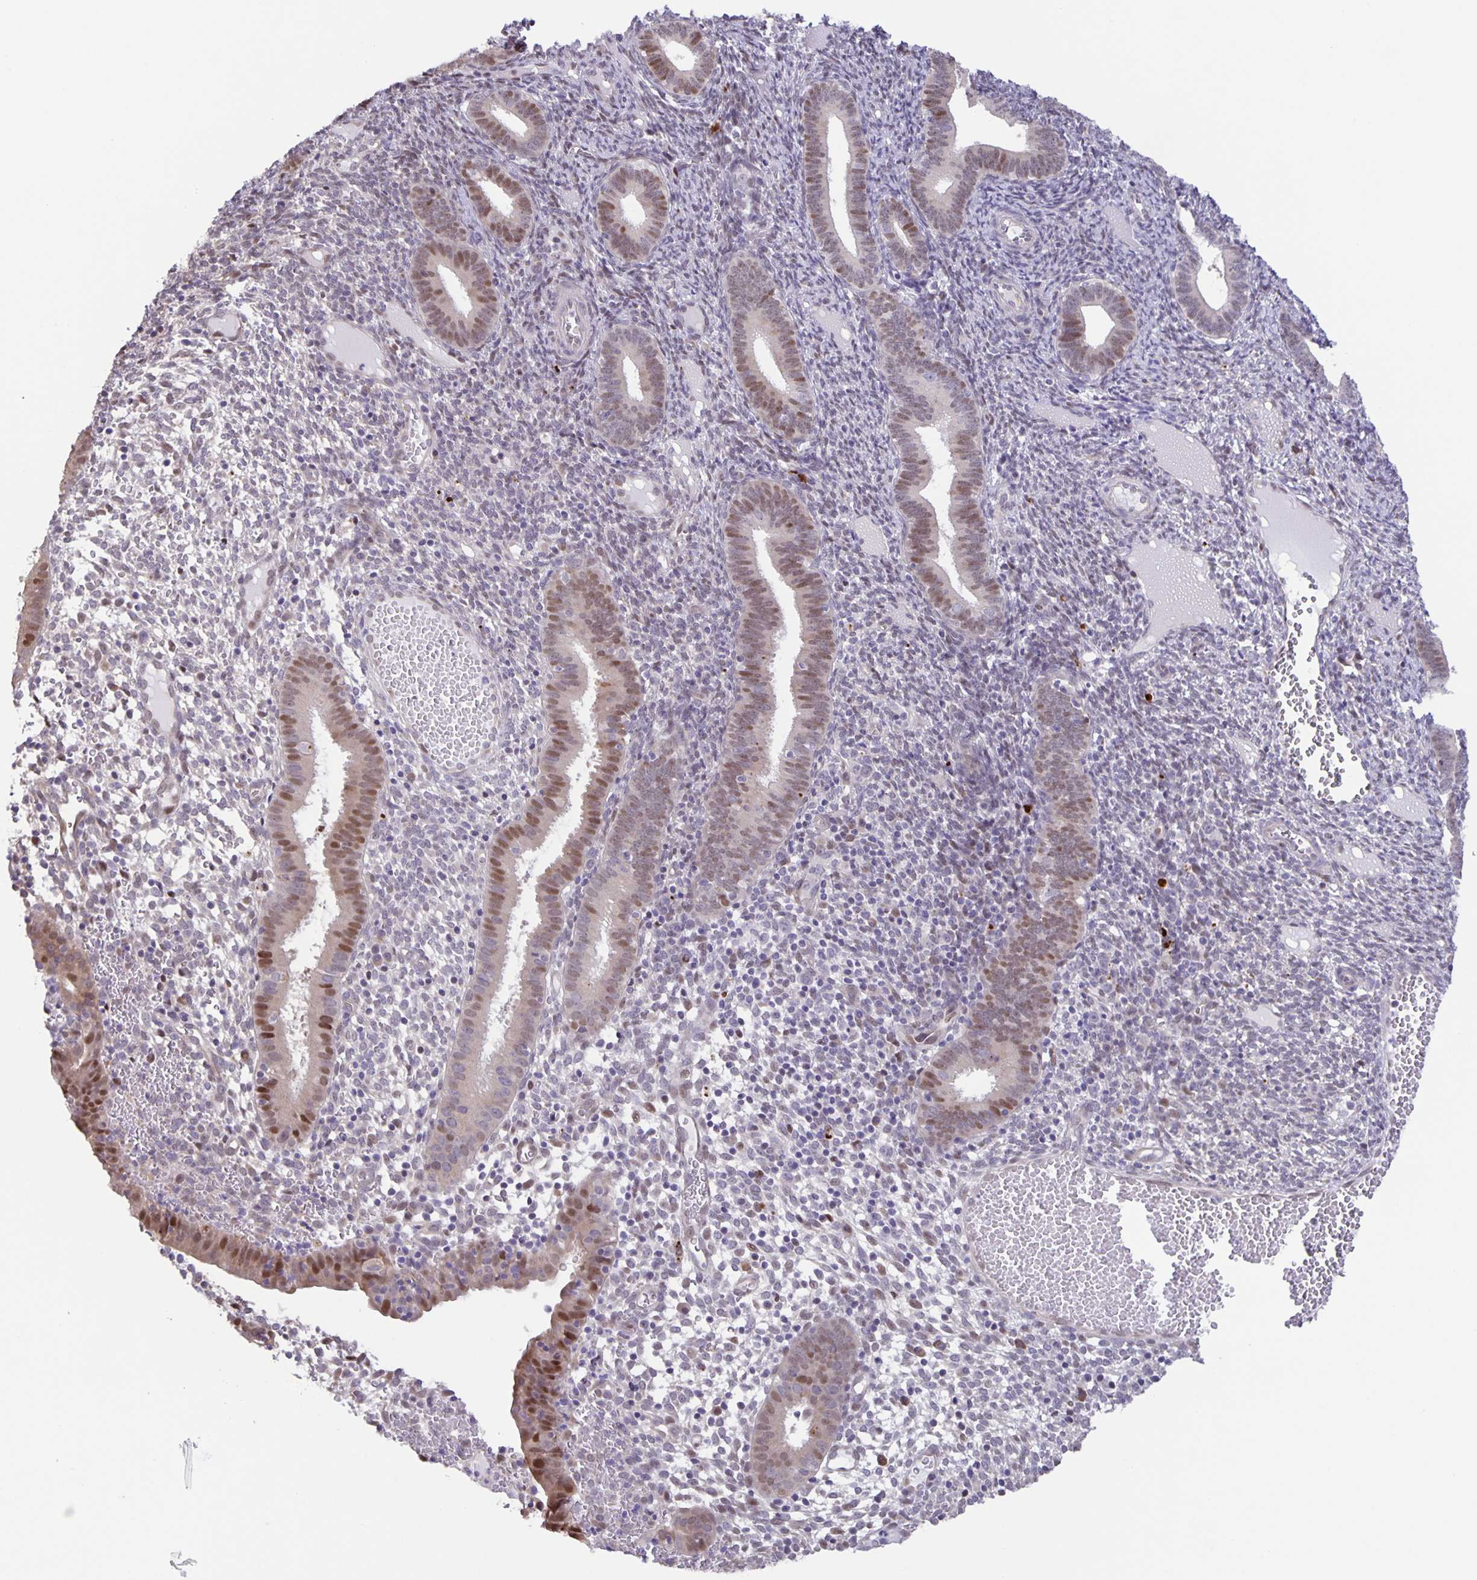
{"staining": {"intensity": "negative", "quantity": "none", "location": "none"}, "tissue": "endometrium", "cell_type": "Cells in endometrial stroma", "image_type": "normal", "snomed": [{"axis": "morphology", "description": "Normal tissue, NOS"}, {"axis": "topography", "description": "Endometrium"}], "caption": "Immunohistochemistry histopathology image of unremarkable human endometrium stained for a protein (brown), which shows no staining in cells in endometrial stroma.", "gene": "MAPK12", "patient": {"sex": "female", "age": 41}}